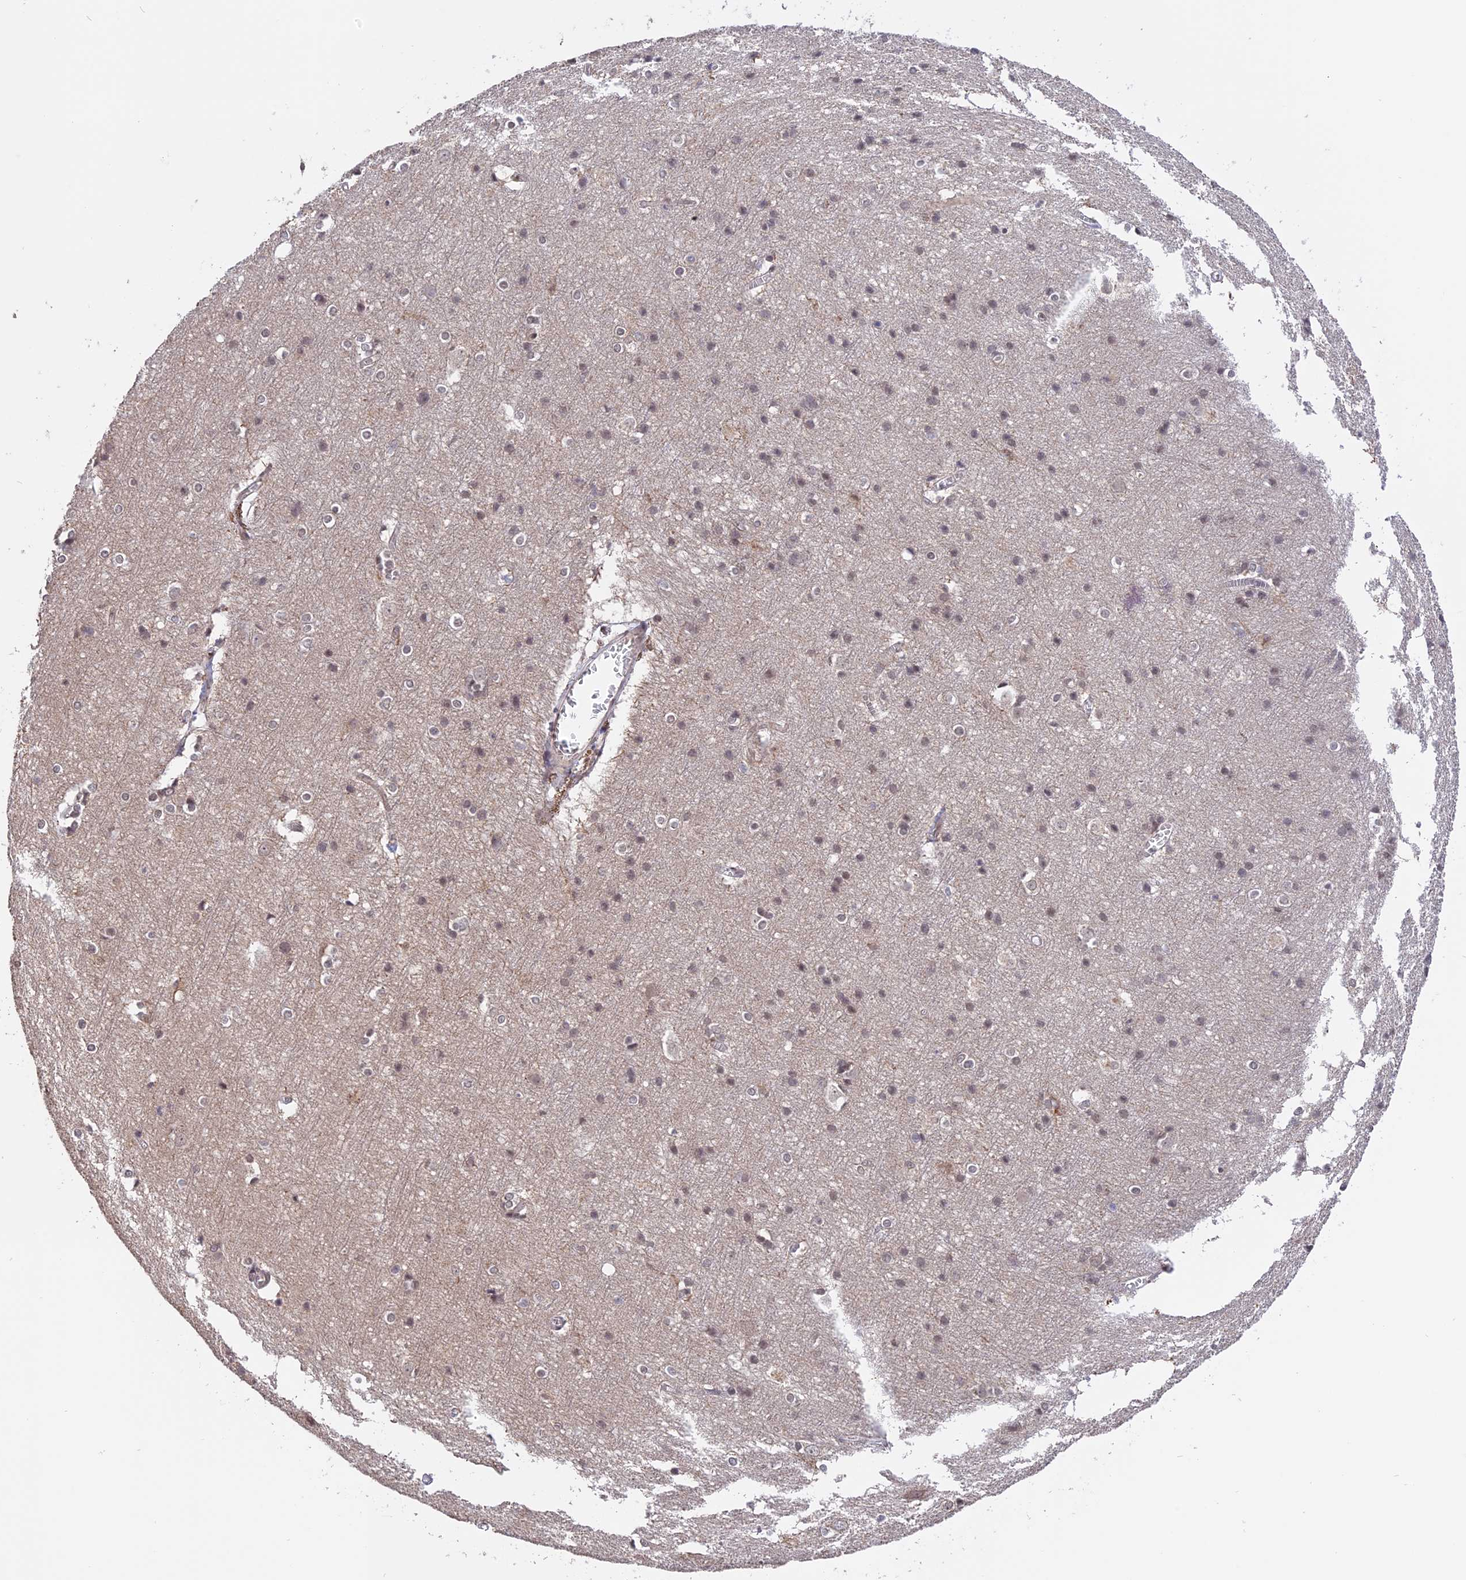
{"staining": {"intensity": "negative", "quantity": "none", "location": "none"}, "tissue": "cerebral cortex", "cell_type": "Endothelial cells", "image_type": "normal", "snomed": [{"axis": "morphology", "description": "Normal tissue, NOS"}, {"axis": "topography", "description": "Cerebral cortex"}], "caption": "This is an immunohistochemistry (IHC) photomicrograph of unremarkable cerebral cortex. There is no expression in endothelial cells.", "gene": "RFC5", "patient": {"sex": "male", "age": 54}}